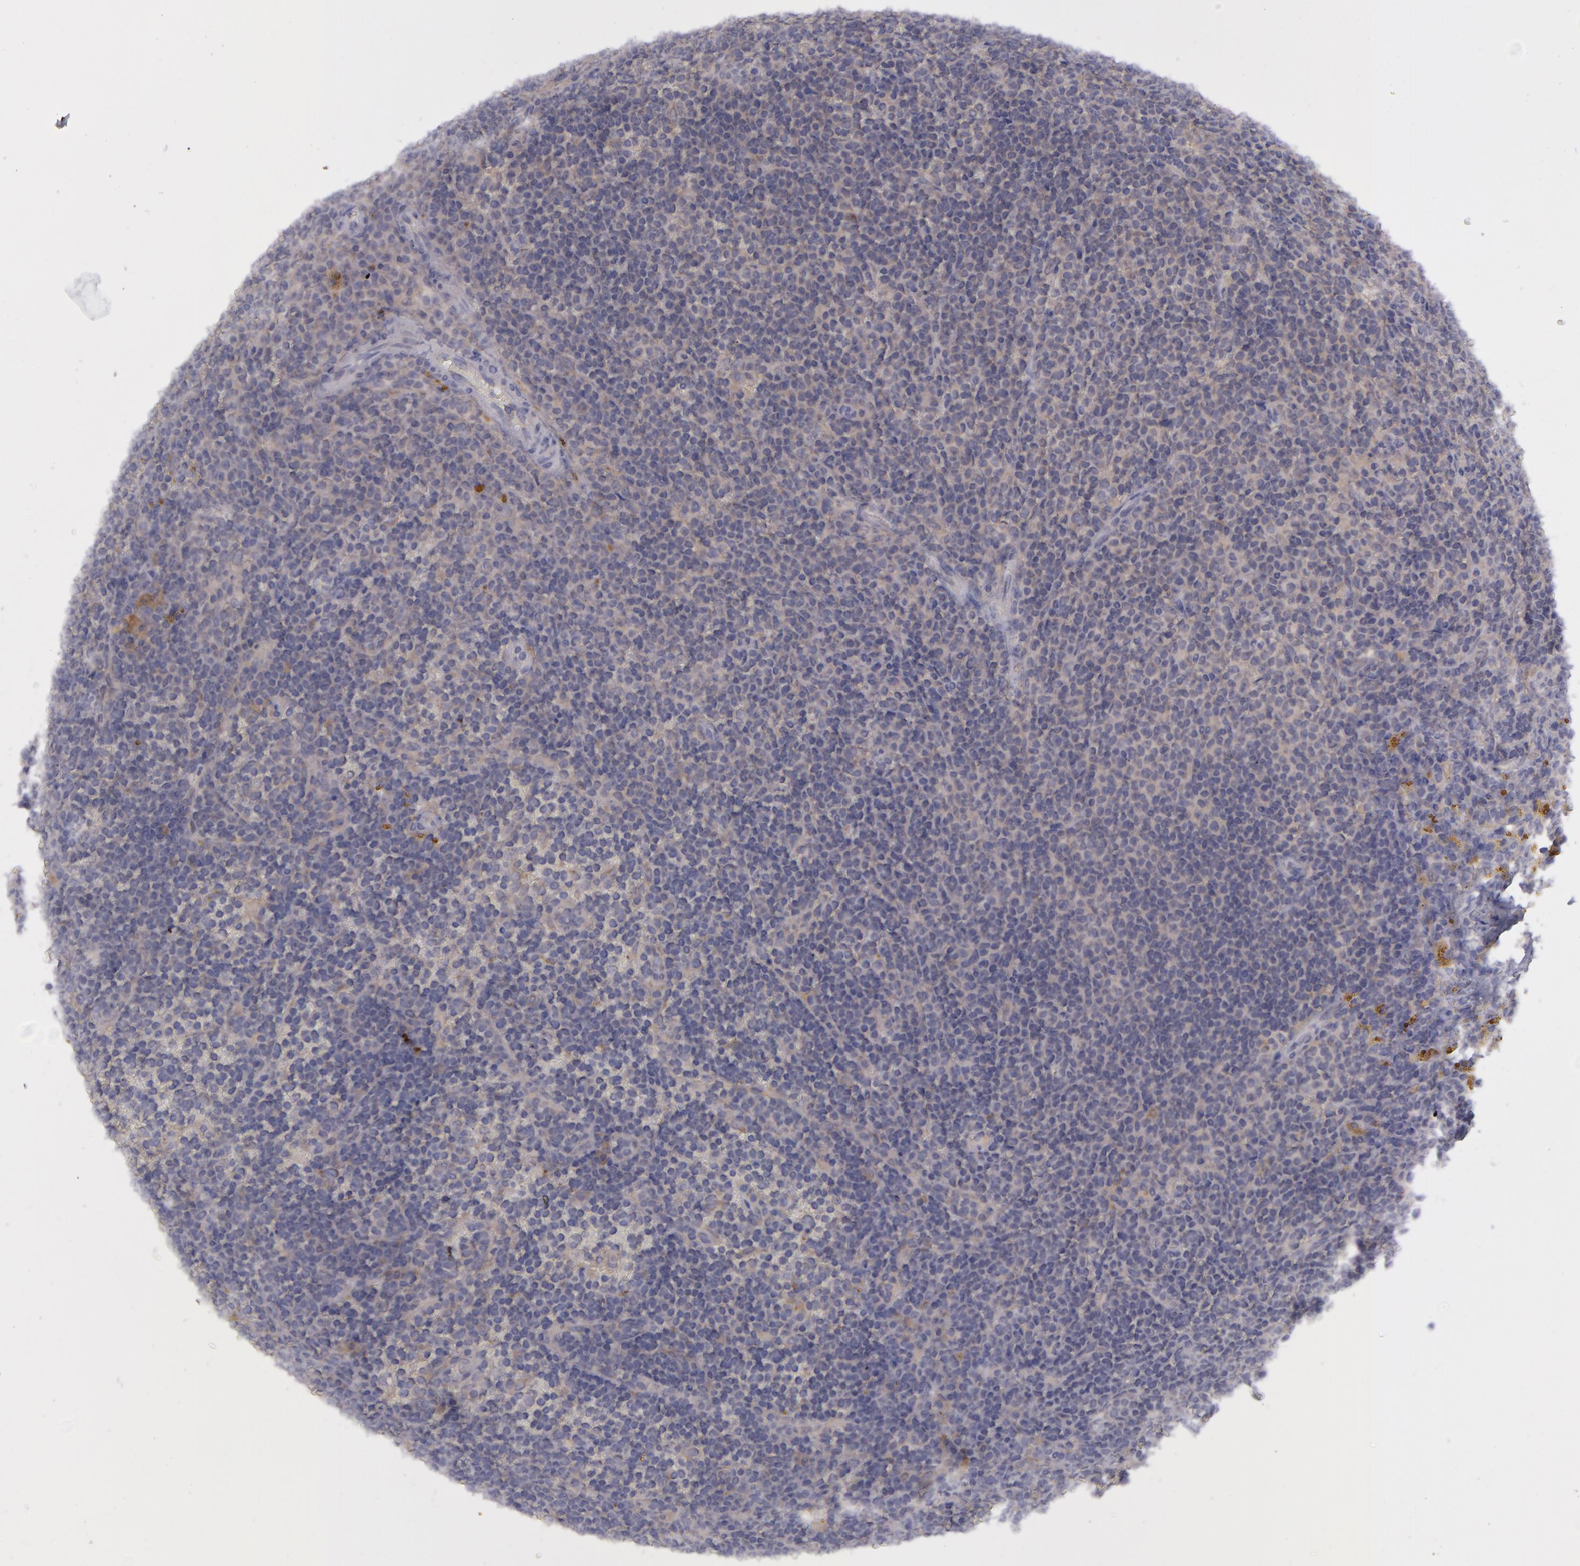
{"staining": {"intensity": "weak", "quantity": "25%-75%", "location": "cytoplasmic/membranous"}, "tissue": "lymphoma", "cell_type": "Tumor cells", "image_type": "cancer", "snomed": [{"axis": "morphology", "description": "Malignant lymphoma, non-Hodgkin's type, Low grade"}, {"axis": "topography", "description": "Spleen"}], "caption": "Lymphoma tissue displays weak cytoplasmic/membranous expression in approximately 25%-75% of tumor cells (Stains: DAB (3,3'-diaminobenzidine) in brown, nuclei in blue, Microscopy: brightfield microscopy at high magnification).", "gene": "EVPL", "patient": {"sex": "male", "age": 80}}